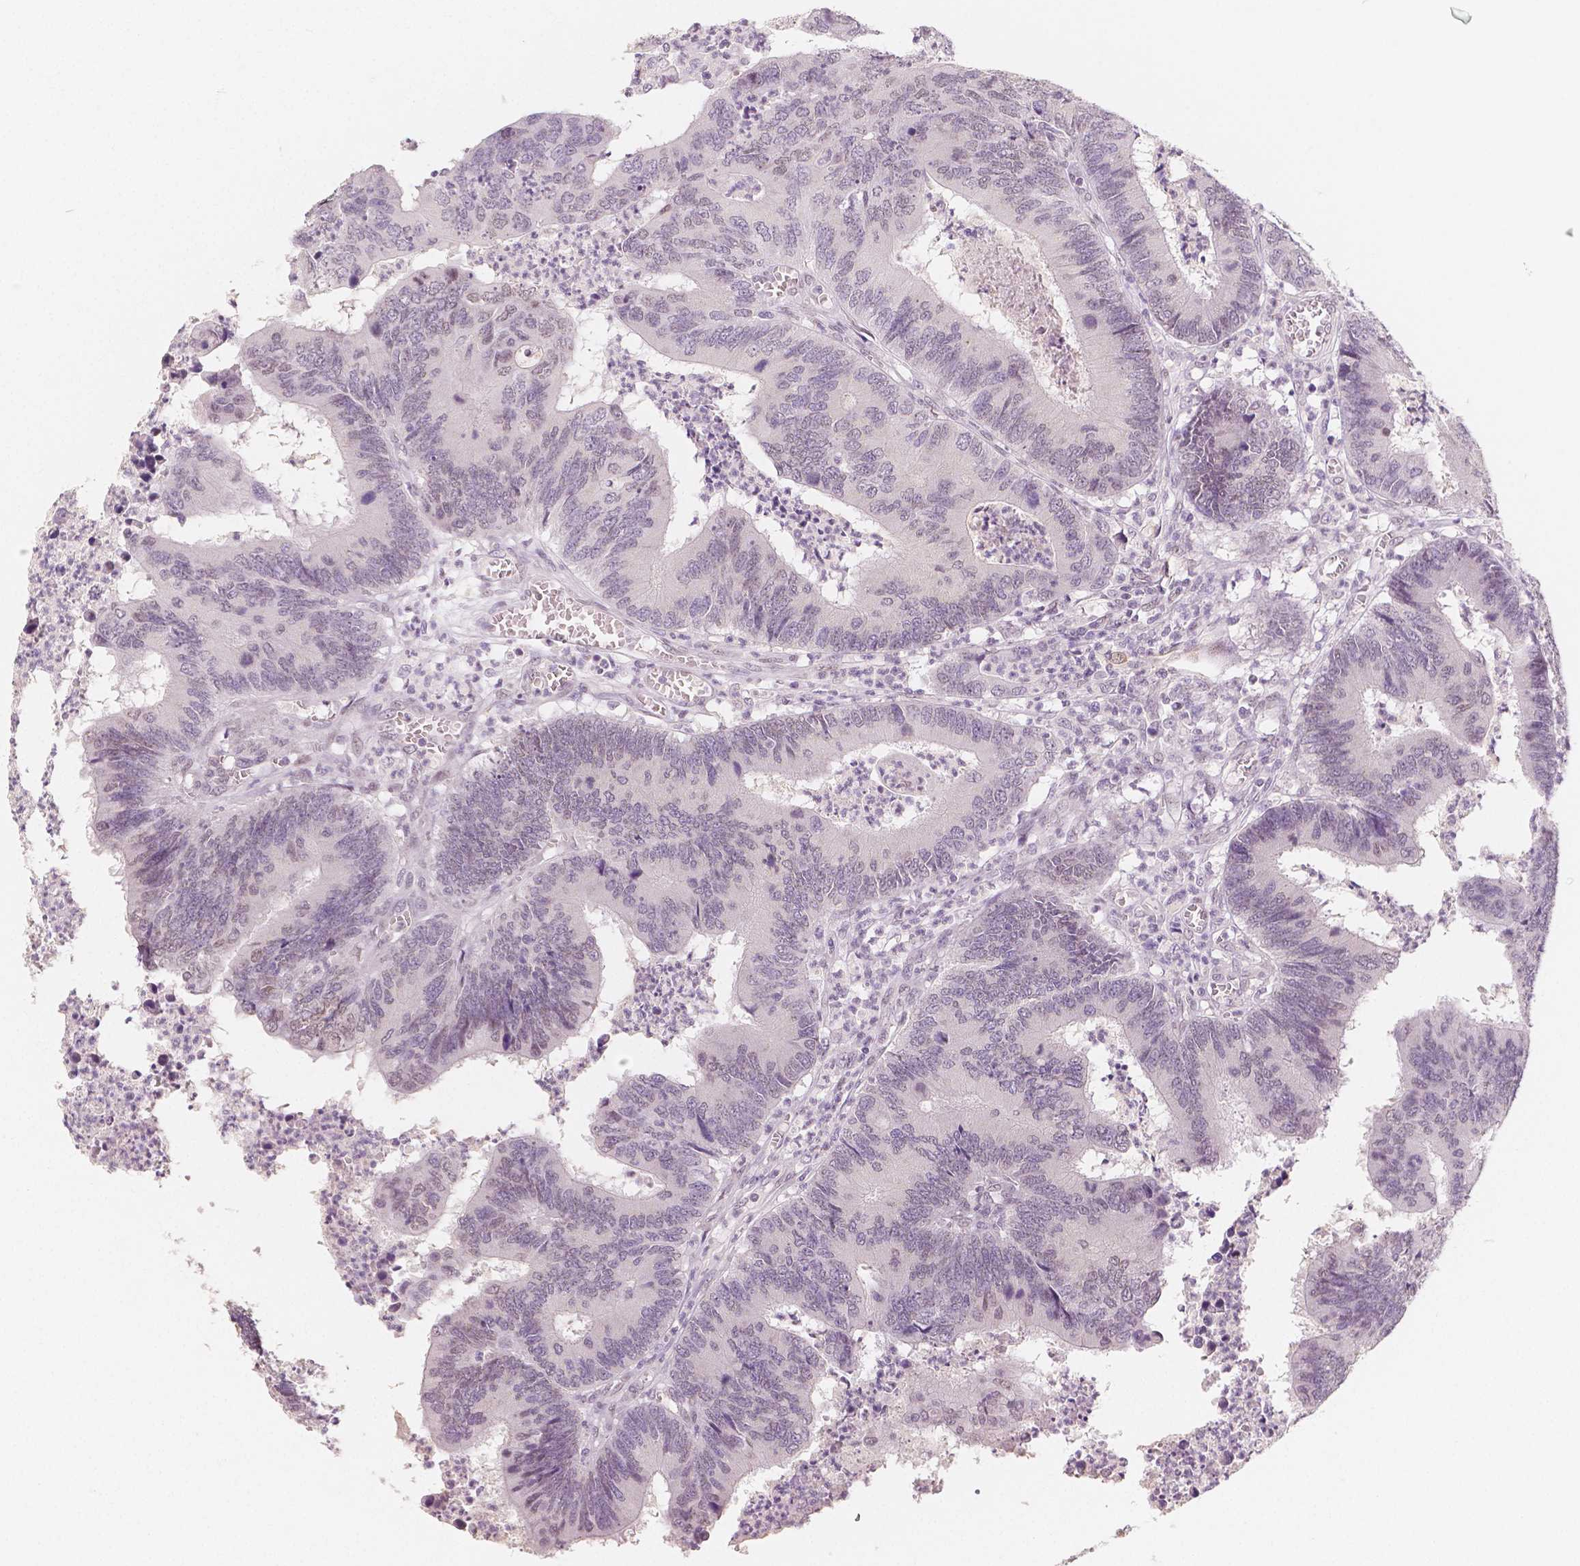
{"staining": {"intensity": "negative", "quantity": "none", "location": "none"}, "tissue": "colorectal cancer", "cell_type": "Tumor cells", "image_type": "cancer", "snomed": [{"axis": "morphology", "description": "Adenocarcinoma, NOS"}, {"axis": "topography", "description": "Colon"}], "caption": "The immunohistochemistry (IHC) micrograph has no significant positivity in tumor cells of colorectal cancer tissue.", "gene": "KDM5B", "patient": {"sex": "female", "age": 67}}